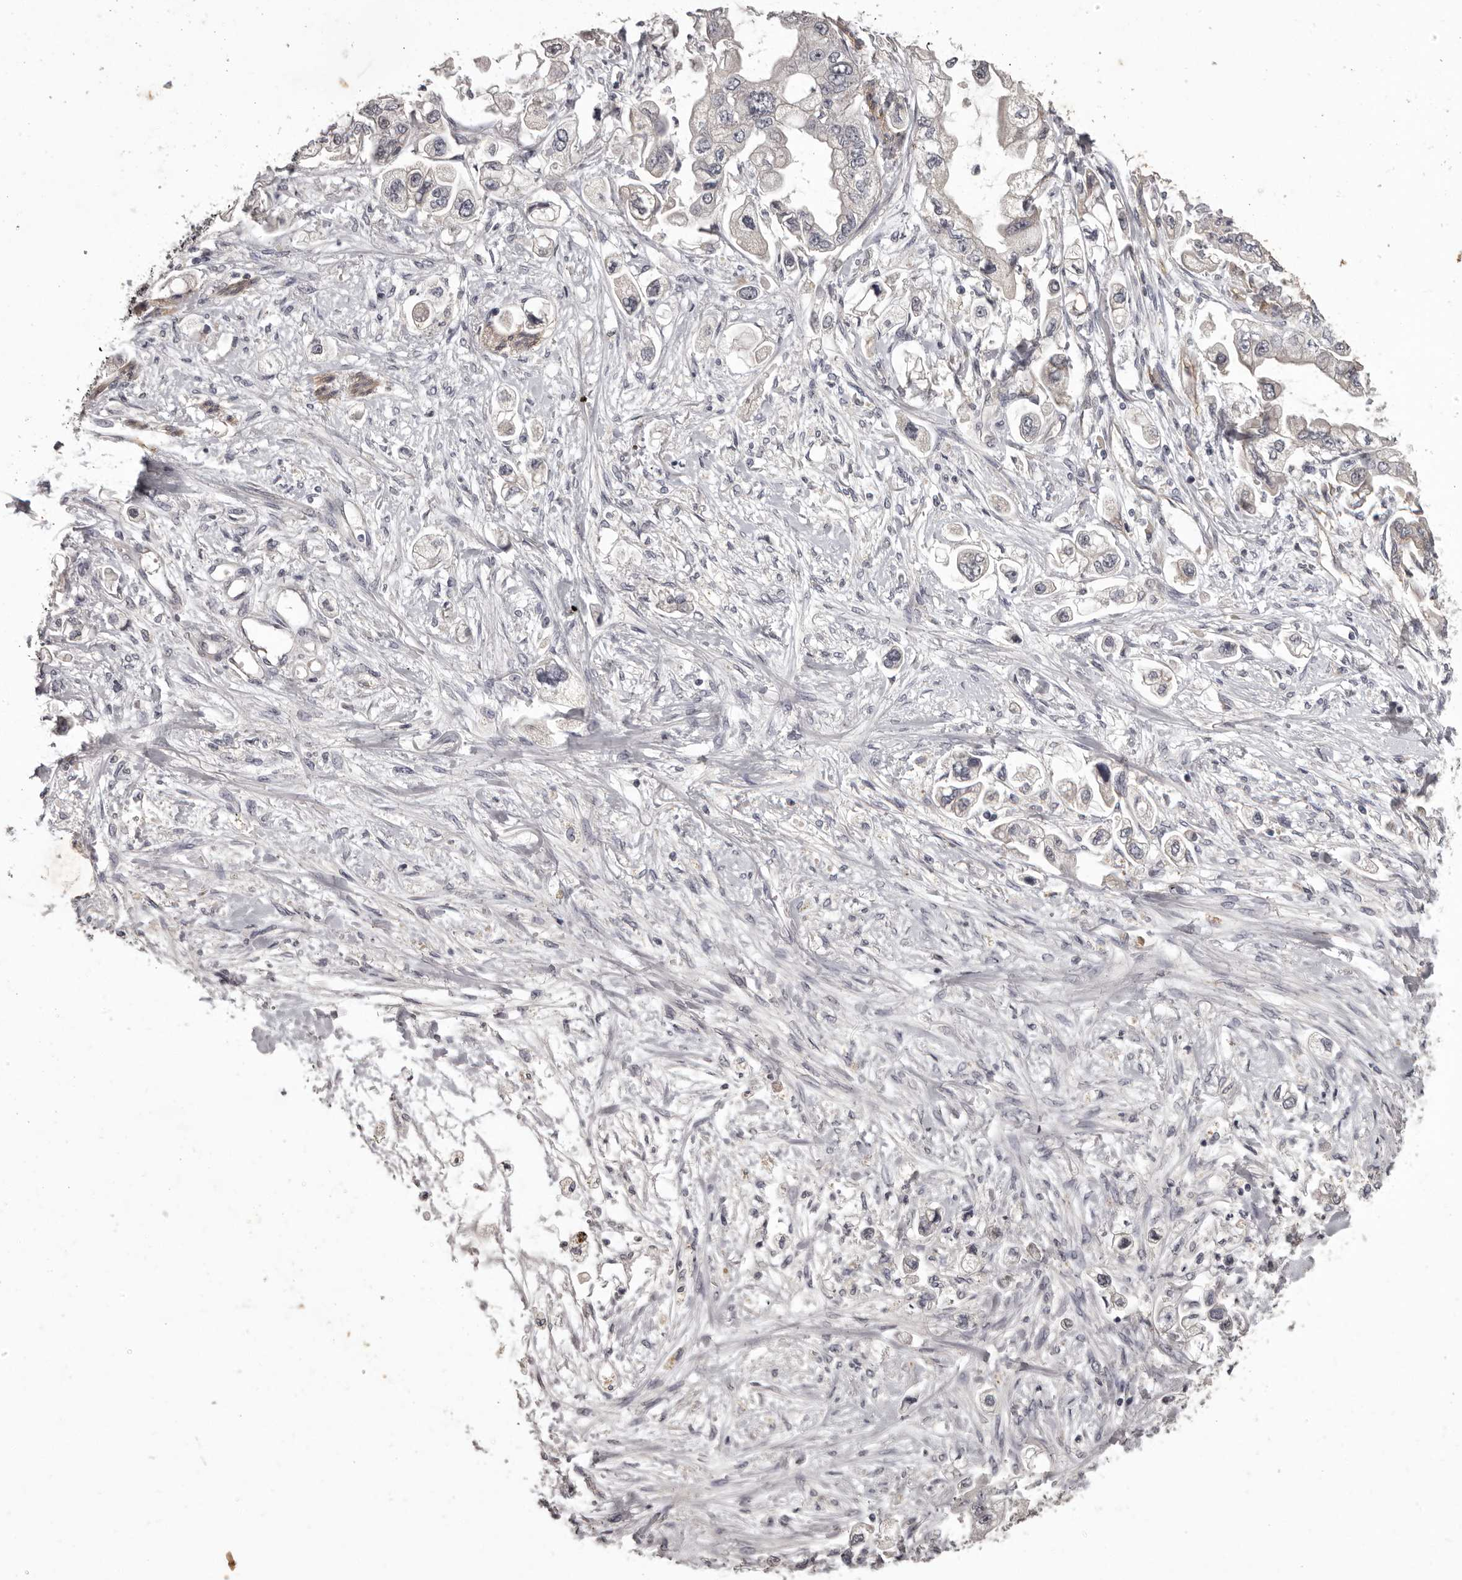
{"staining": {"intensity": "negative", "quantity": "none", "location": "none"}, "tissue": "stomach cancer", "cell_type": "Tumor cells", "image_type": "cancer", "snomed": [{"axis": "morphology", "description": "Adenocarcinoma, NOS"}, {"axis": "topography", "description": "Stomach"}], "caption": "There is no significant expression in tumor cells of stomach cancer (adenocarcinoma).", "gene": "GPR78", "patient": {"sex": "male", "age": 62}}